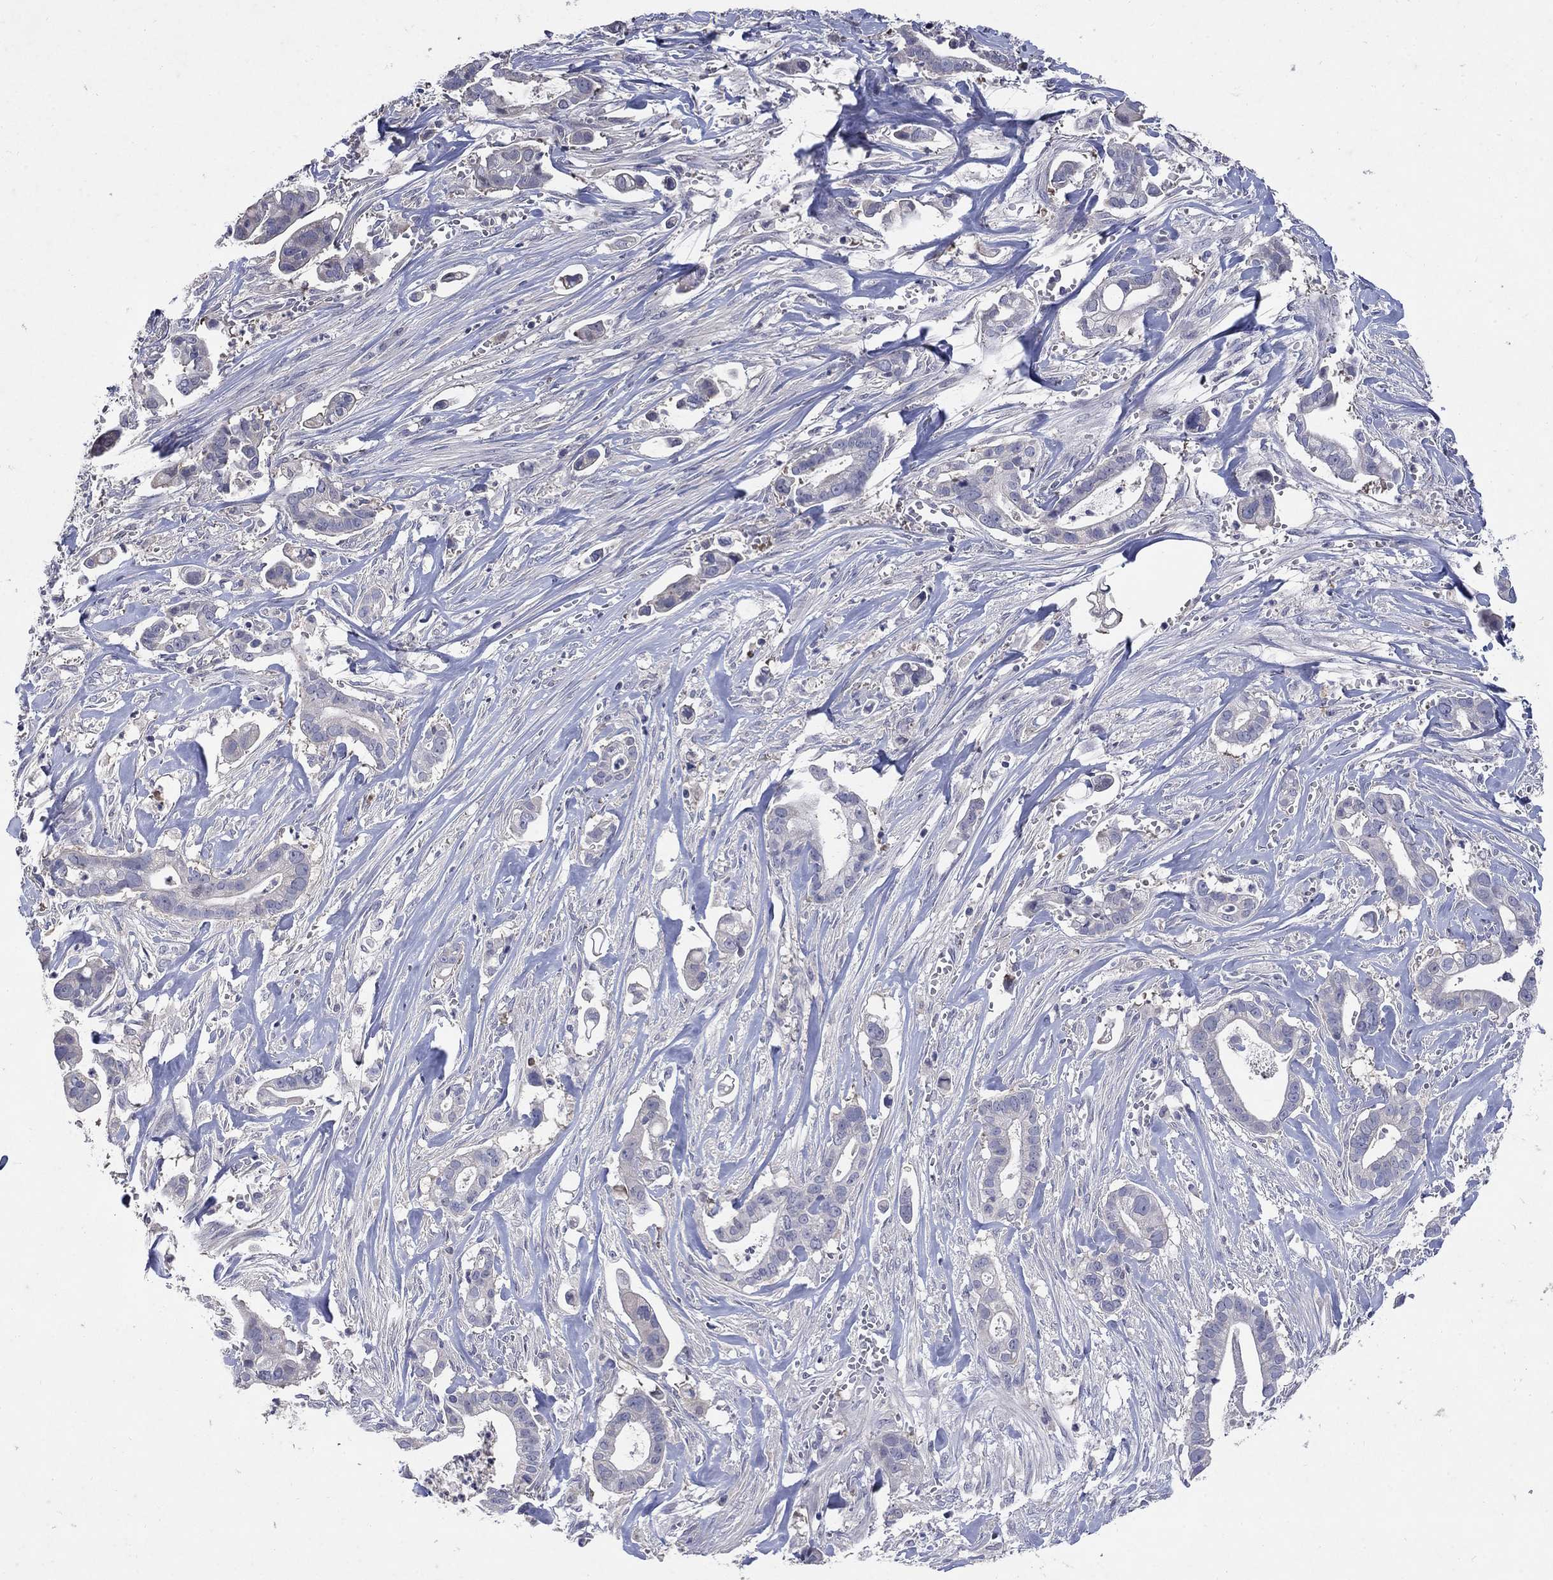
{"staining": {"intensity": "negative", "quantity": "none", "location": "none"}, "tissue": "pancreatic cancer", "cell_type": "Tumor cells", "image_type": "cancer", "snomed": [{"axis": "morphology", "description": "Adenocarcinoma, NOS"}, {"axis": "topography", "description": "Pancreas"}], "caption": "Image shows no protein positivity in tumor cells of adenocarcinoma (pancreatic) tissue.", "gene": "CETN1", "patient": {"sex": "male", "age": 61}}